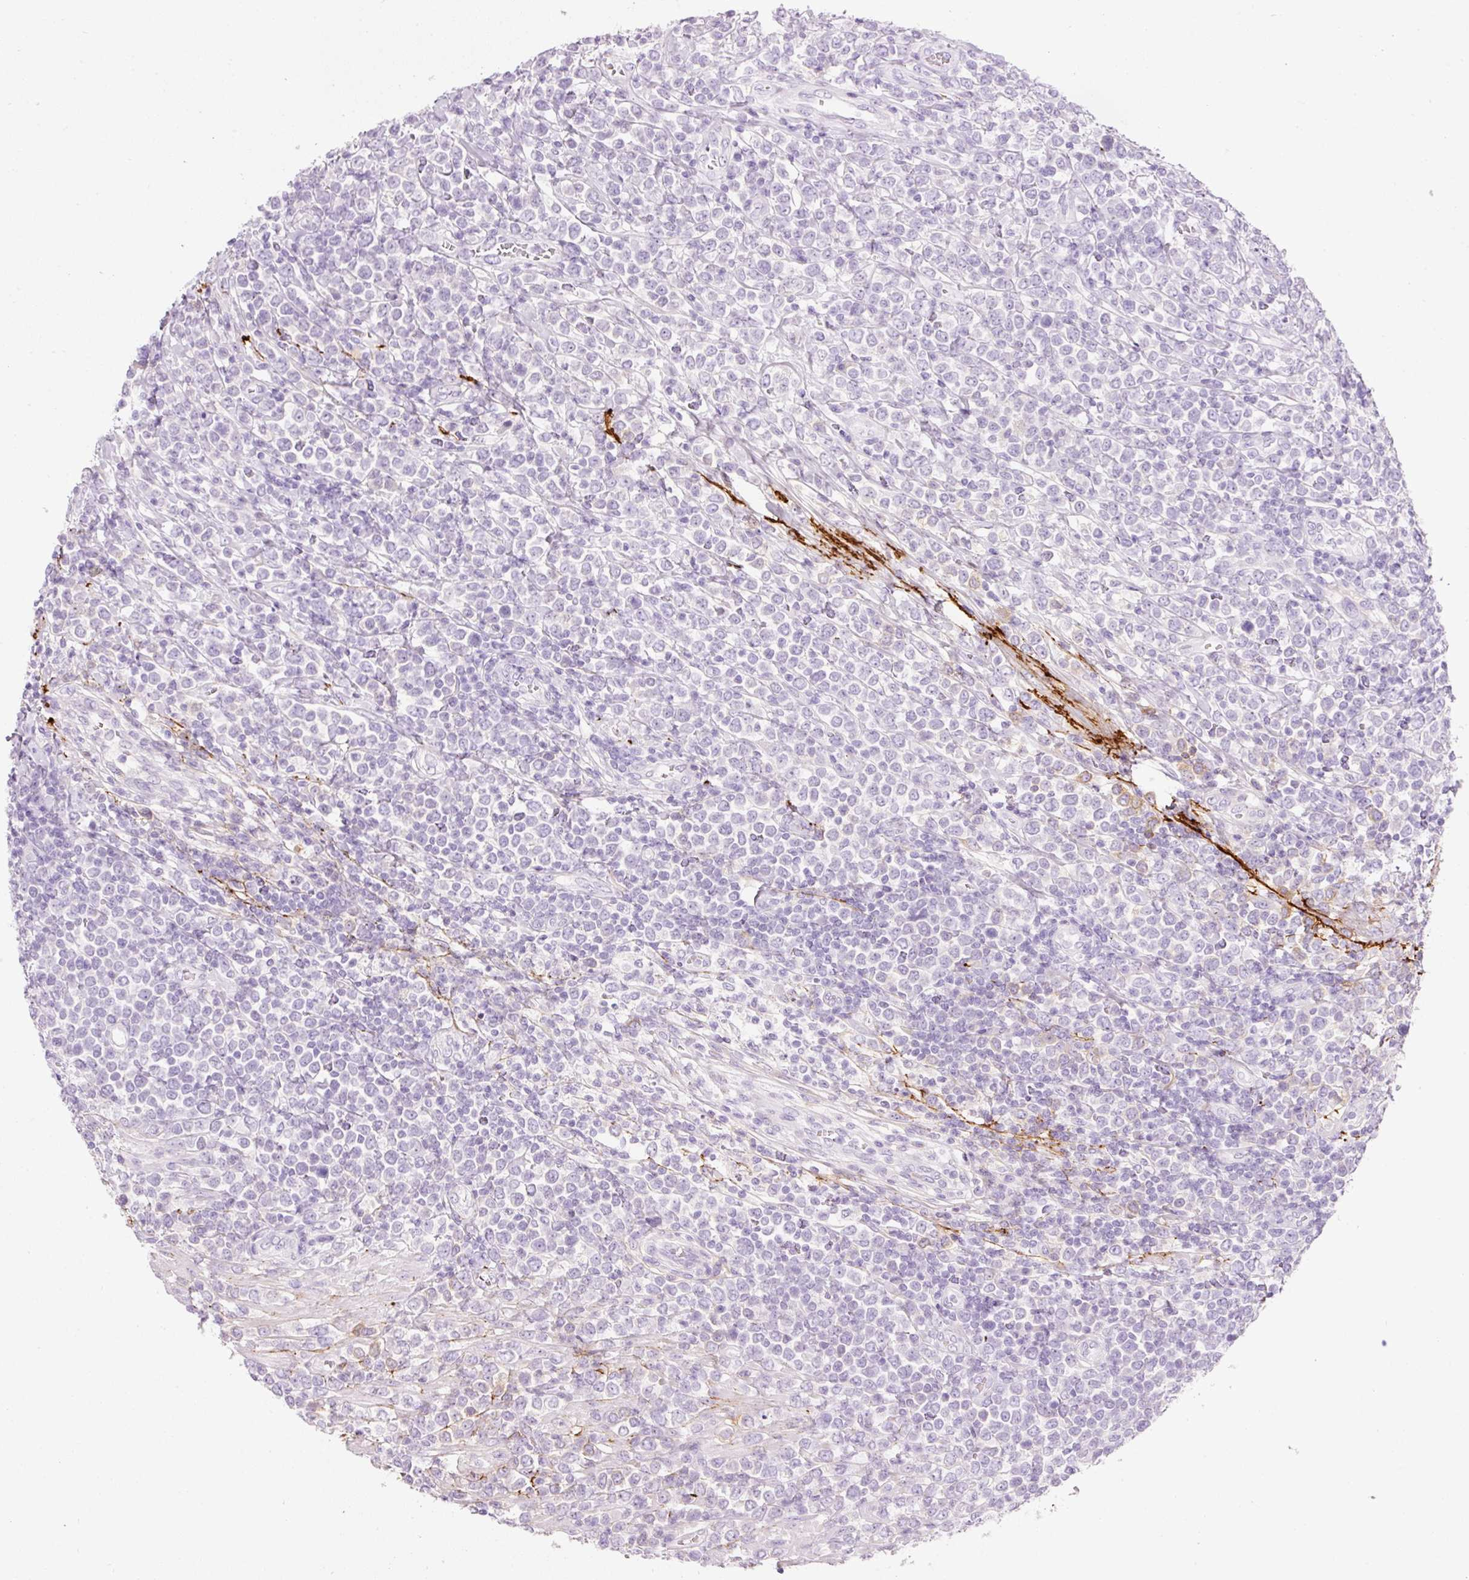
{"staining": {"intensity": "negative", "quantity": "none", "location": "none"}, "tissue": "lymphoma", "cell_type": "Tumor cells", "image_type": "cancer", "snomed": [{"axis": "morphology", "description": "Malignant lymphoma, non-Hodgkin's type, High grade"}, {"axis": "topography", "description": "Soft tissue"}], "caption": "Immunohistochemistry (IHC) of human lymphoma displays no expression in tumor cells.", "gene": "MFAP4", "patient": {"sex": "female", "age": 56}}